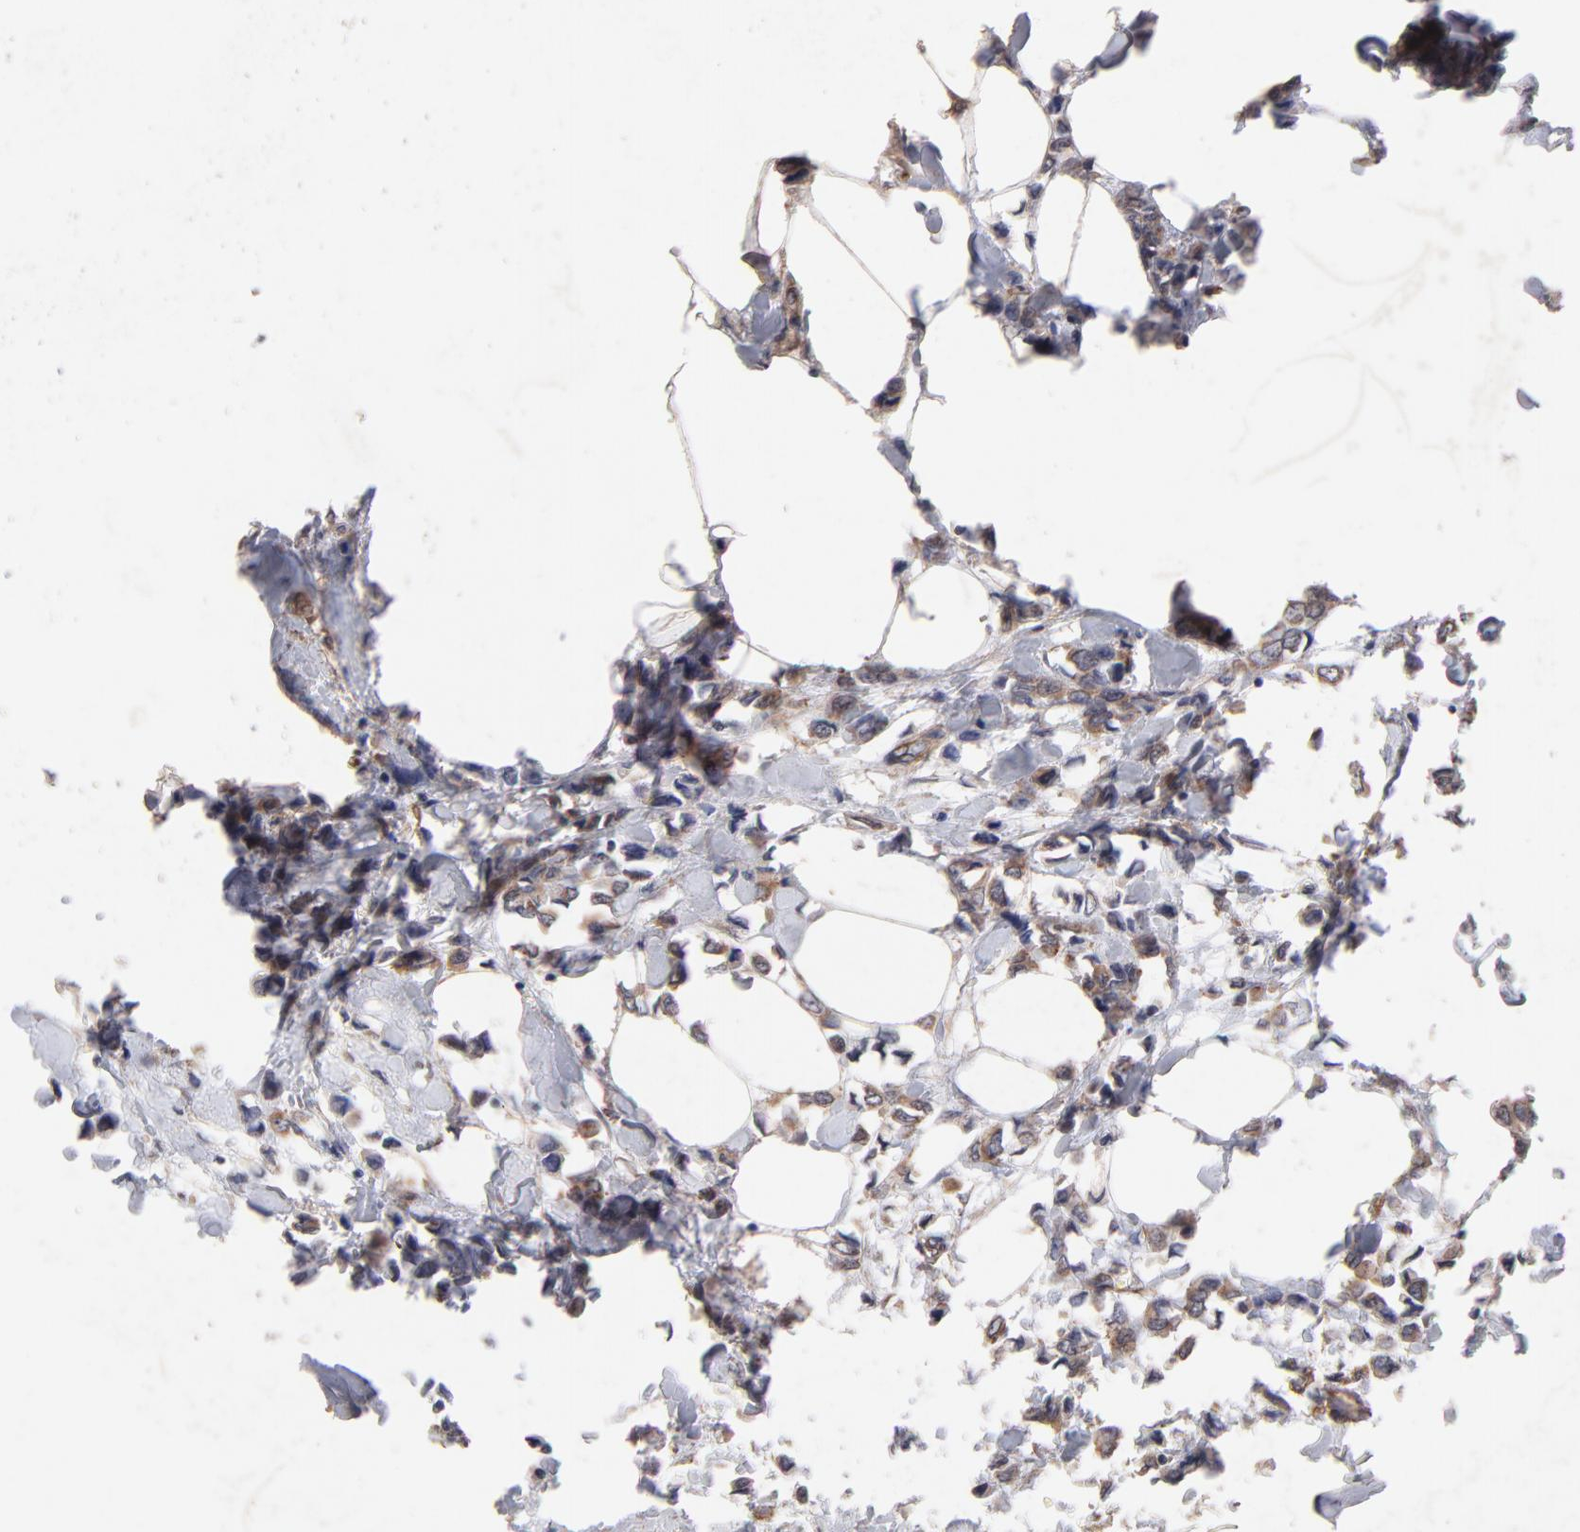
{"staining": {"intensity": "moderate", "quantity": ">75%", "location": "cytoplasmic/membranous"}, "tissue": "breast cancer", "cell_type": "Tumor cells", "image_type": "cancer", "snomed": [{"axis": "morphology", "description": "Lobular carcinoma"}, {"axis": "topography", "description": "Breast"}], "caption": "The immunohistochemical stain shows moderate cytoplasmic/membranous positivity in tumor cells of breast cancer tissue. (DAB (3,3'-diaminobenzidine) IHC, brown staining for protein, blue staining for nuclei).", "gene": "STAP2", "patient": {"sex": "female", "age": 51}}